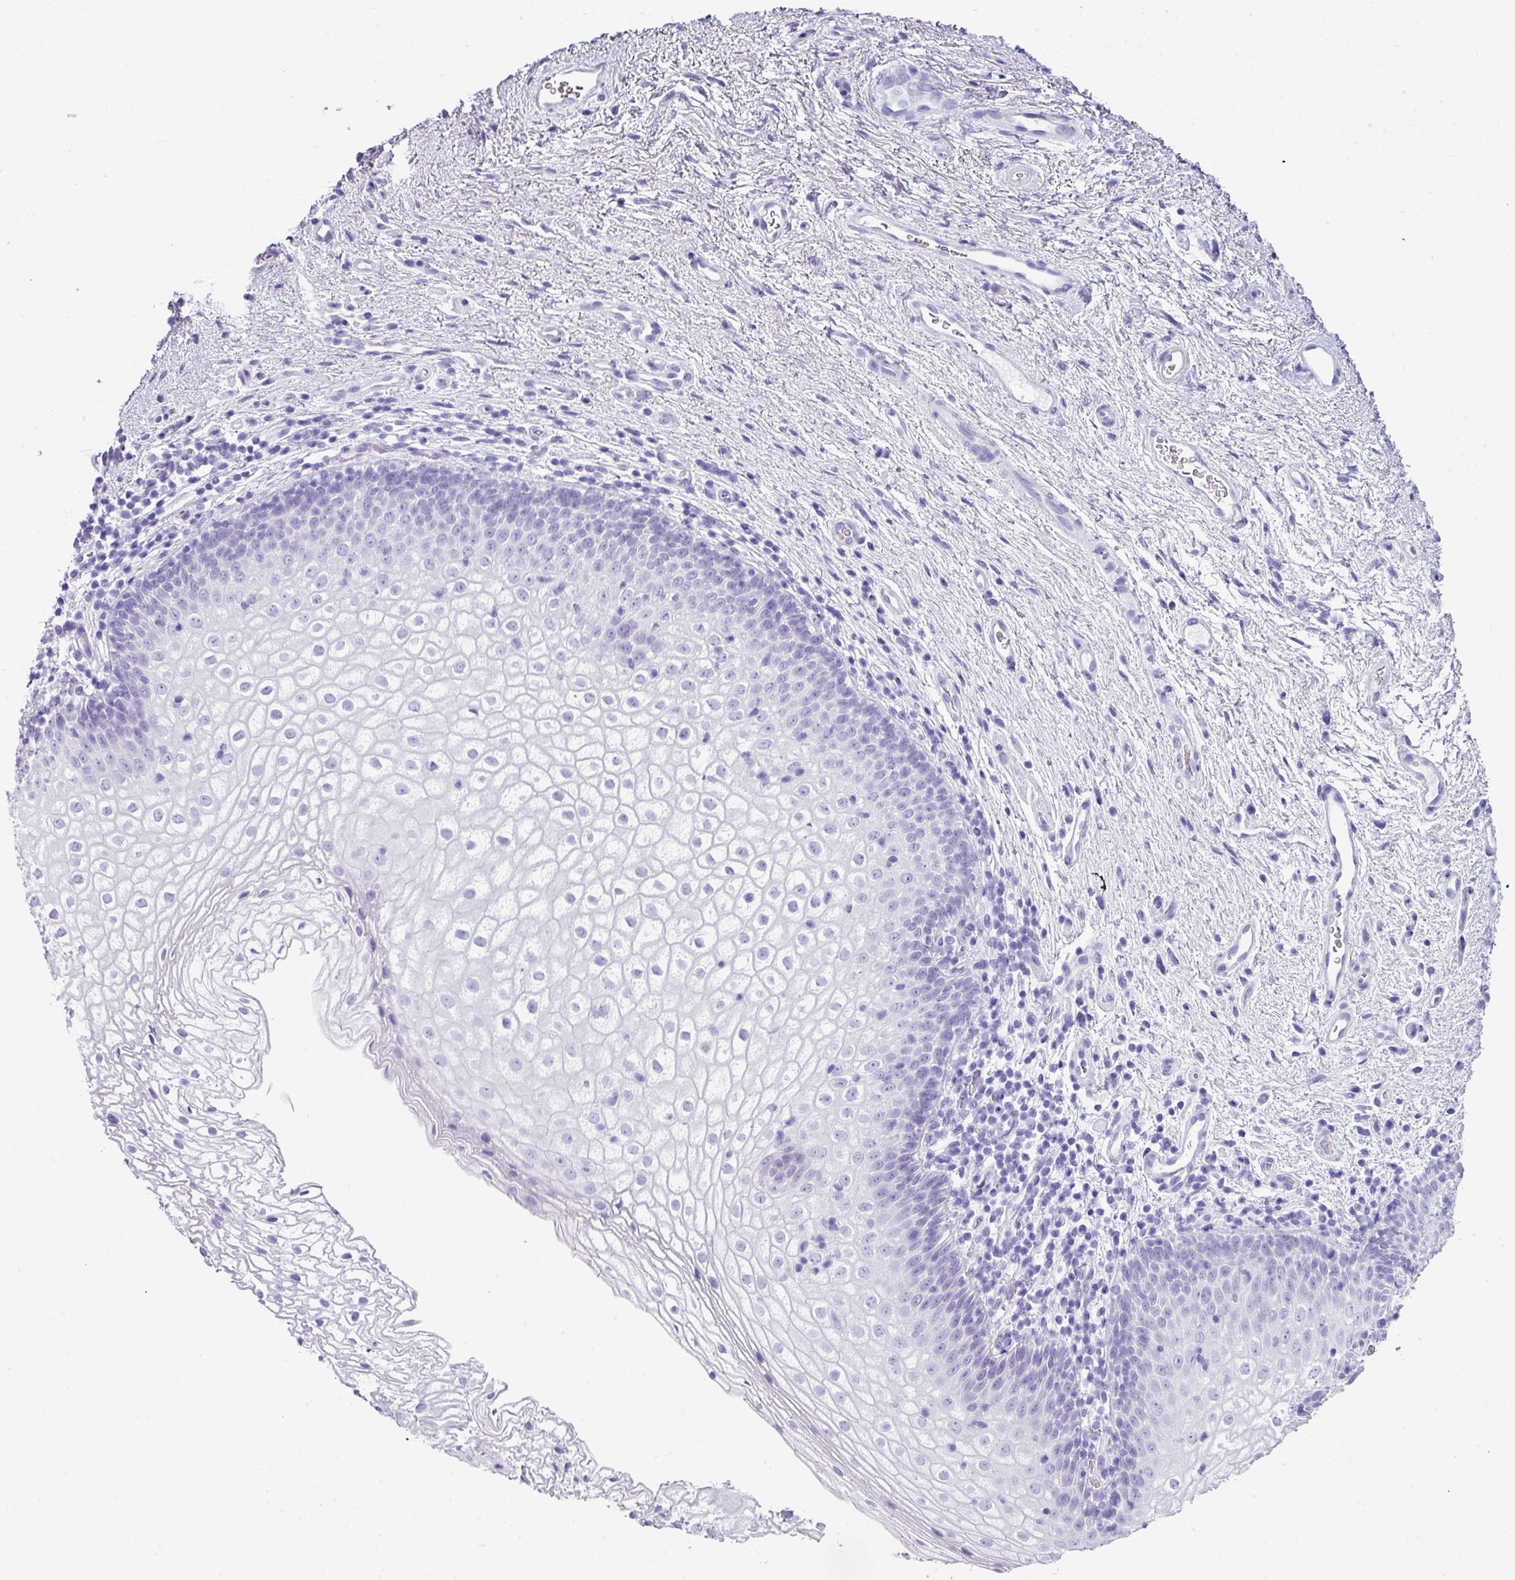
{"staining": {"intensity": "negative", "quantity": "none", "location": "none"}, "tissue": "vagina", "cell_type": "Squamous epithelial cells", "image_type": "normal", "snomed": [{"axis": "morphology", "description": "Normal tissue, NOS"}, {"axis": "topography", "description": "Vagina"}], "caption": "This is an immunohistochemistry image of unremarkable human vagina. There is no positivity in squamous epithelial cells.", "gene": "ZNF568", "patient": {"sex": "female", "age": 47}}